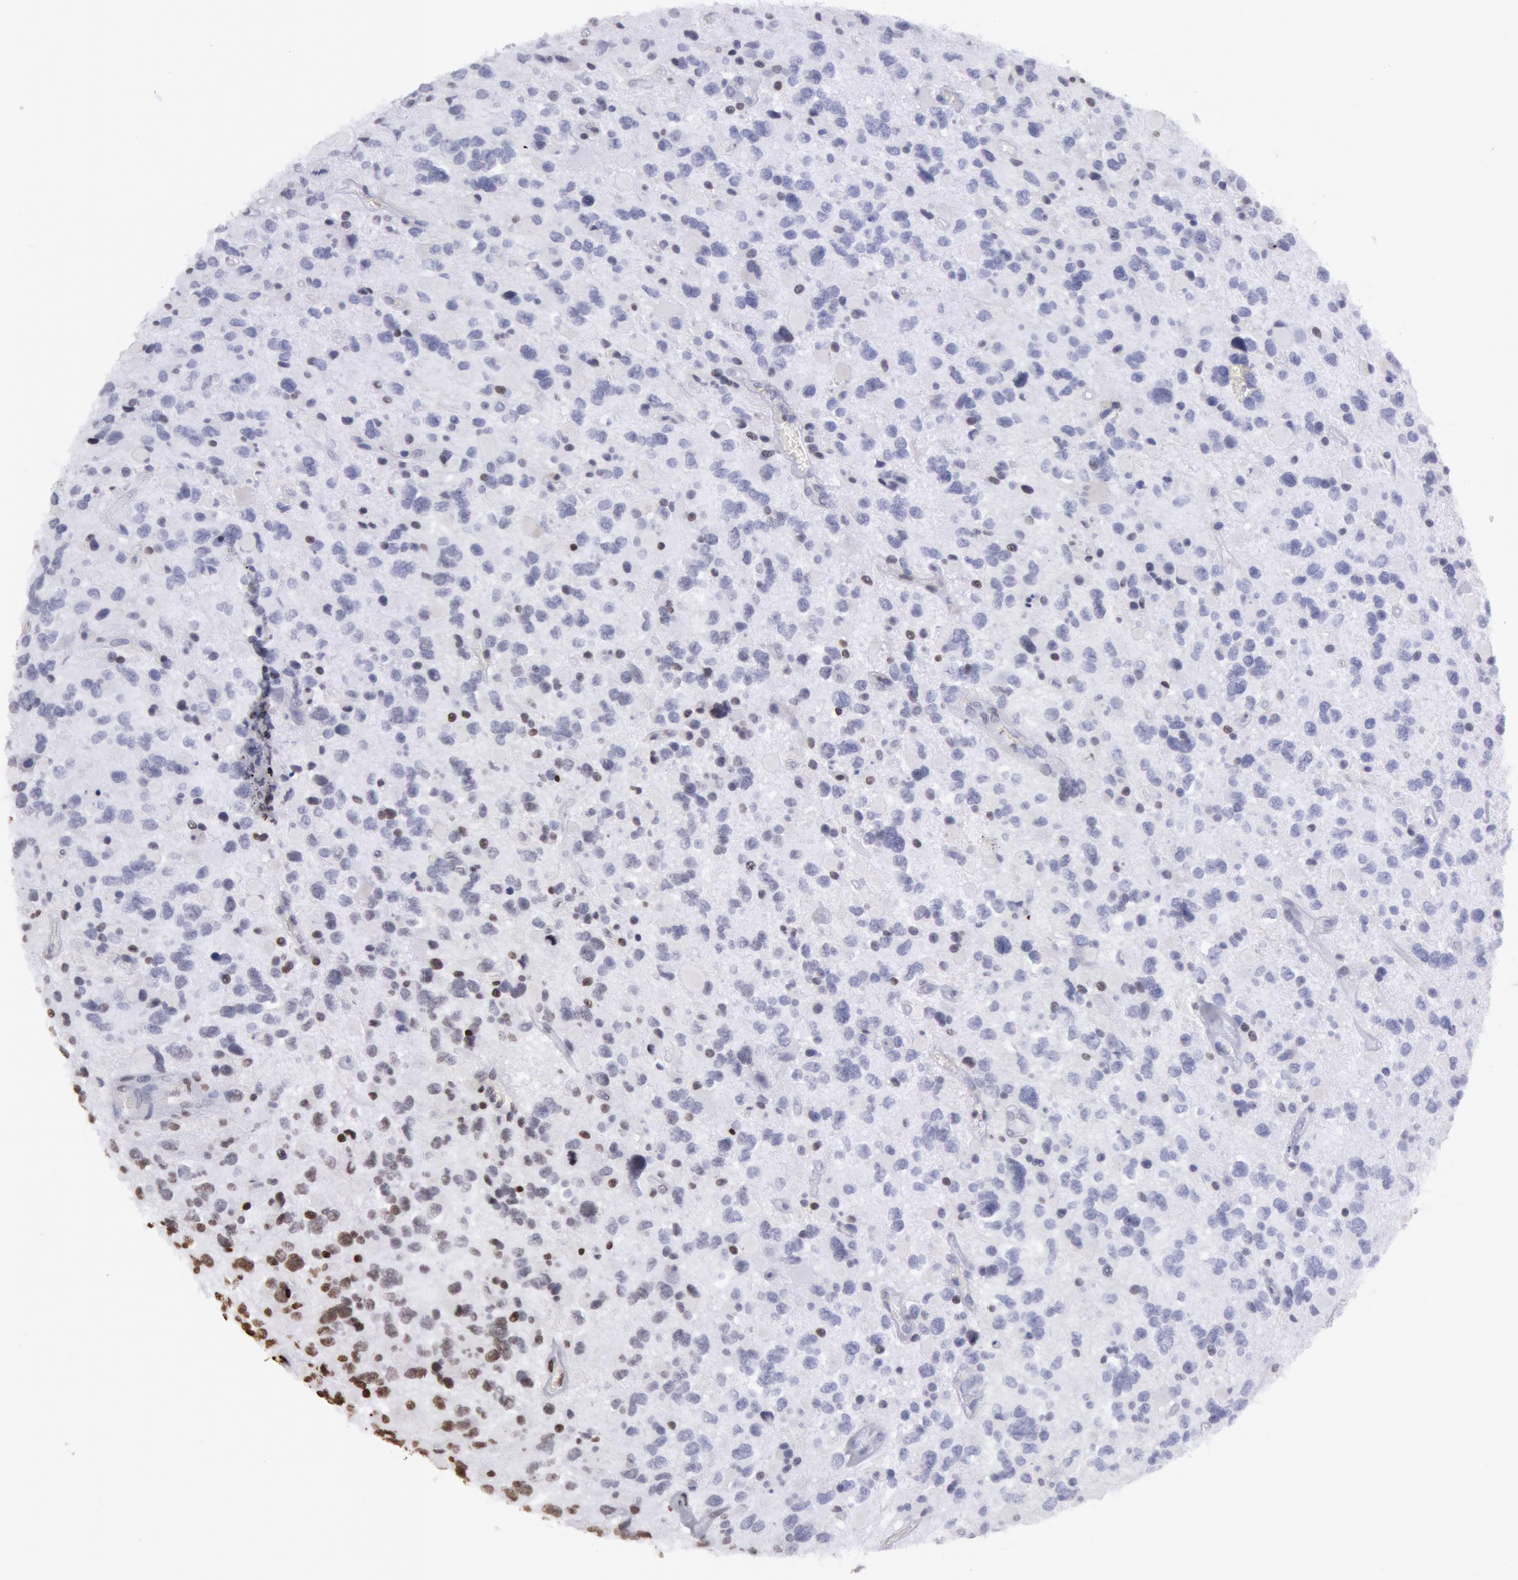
{"staining": {"intensity": "strong", "quantity": ">75%", "location": "nuclear"}, "tissue": "glioma", "cell_type": "Tumor cells", "image_type": "cancer", "snomed": [{"axis": "morphology", "description": "Glioma, malignant, High grade"}, {"axis": "topography", "description": "Brain"}], "caption": "Immunohistochemical staining of human malignant glioma (high-grade) displays high levels of strong nuclear staining in approximately >75% of tumor cells.", "gene": "H3-4", "patient": {"sex": "female", "age": 37}}